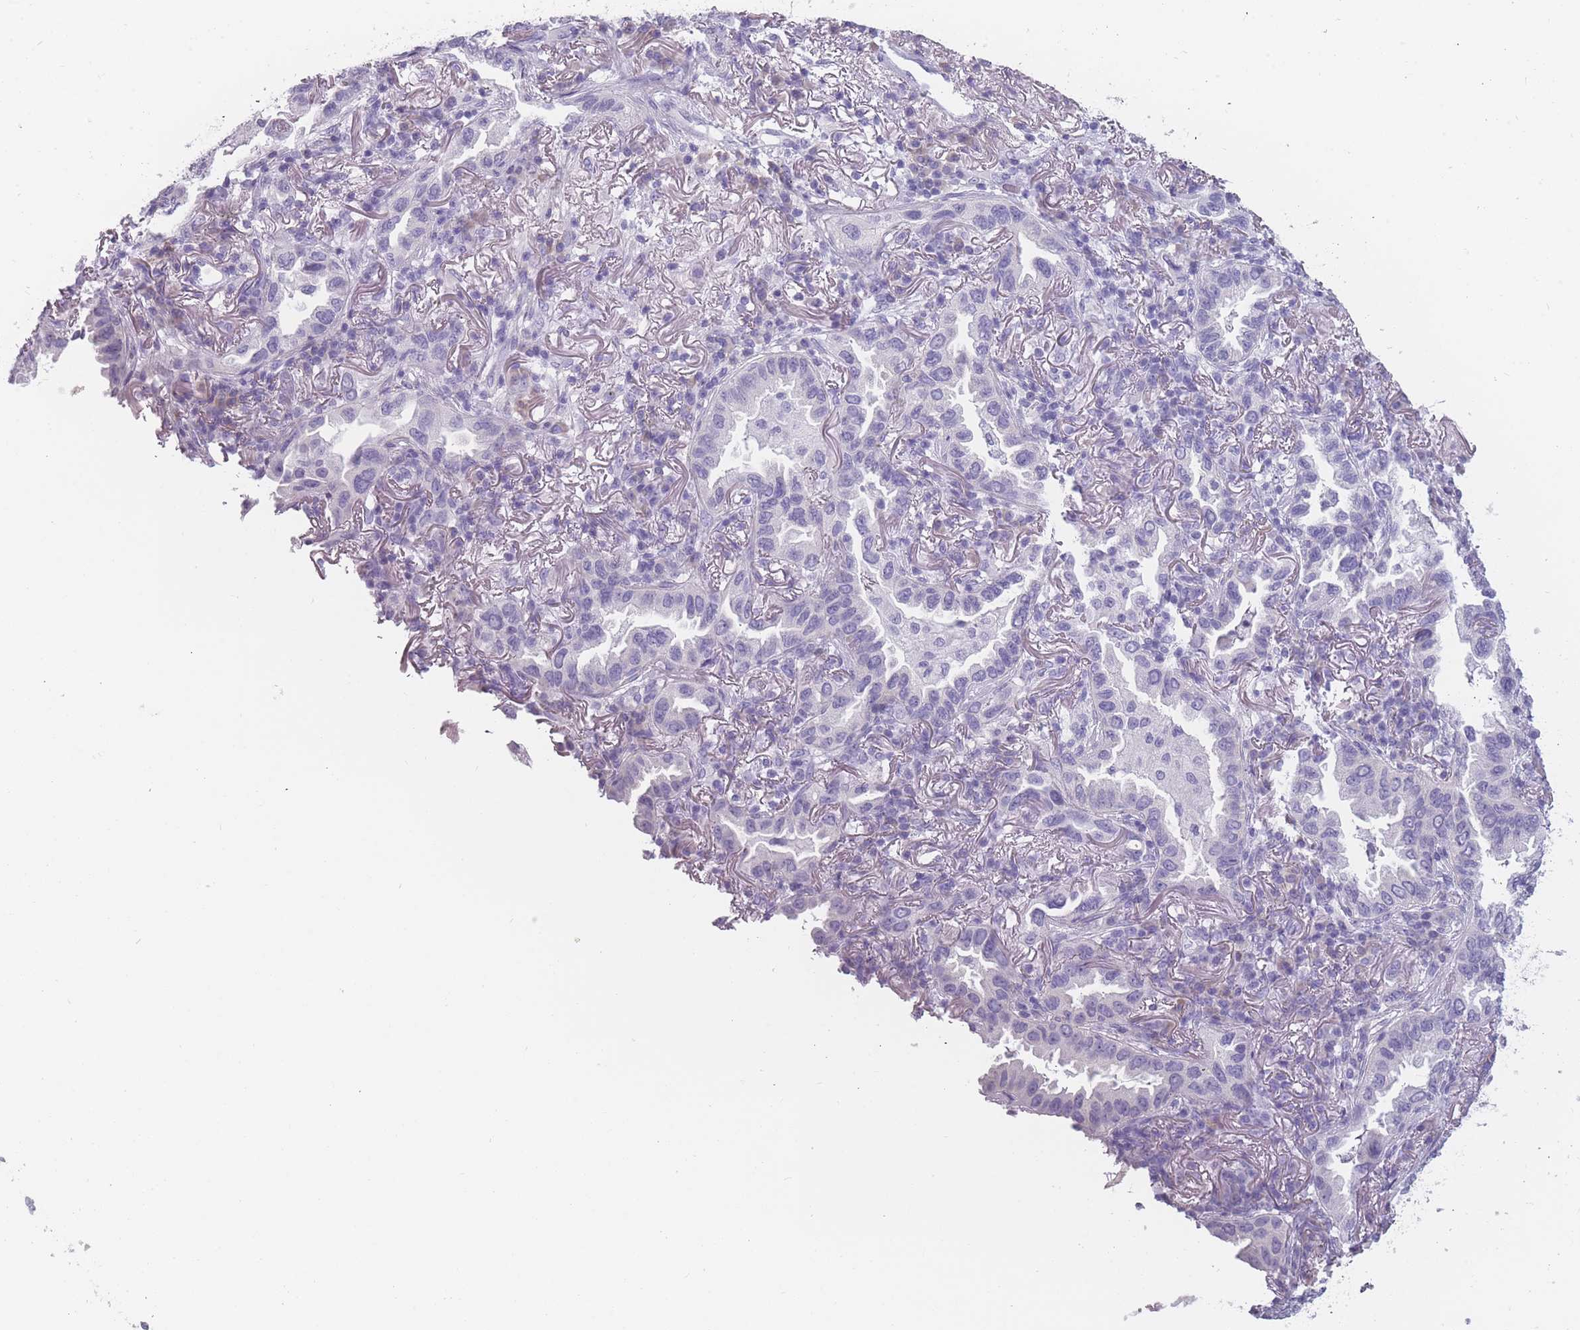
{"staining": {"intensity": "negative", "quantity": "none", "location": "none"}, "tissue": "lung cancer", "cell_type": "Tumor cells", "image_type": "cancer", "snomed": [{"axis": "morphology", "description": "Adenocarcinoma, NOS"}, {"axis": "topography", "description": "Lung"}], "caption": "This micrograph is of adenocarcinoma (lung) stained with immunohistochemistry to label a protein in brown with the nuclei are counter-stained blue. There is no expression in tumor cells.", "gene": "PPFIA3", "patient": {"sex": "female", "age": 69}}